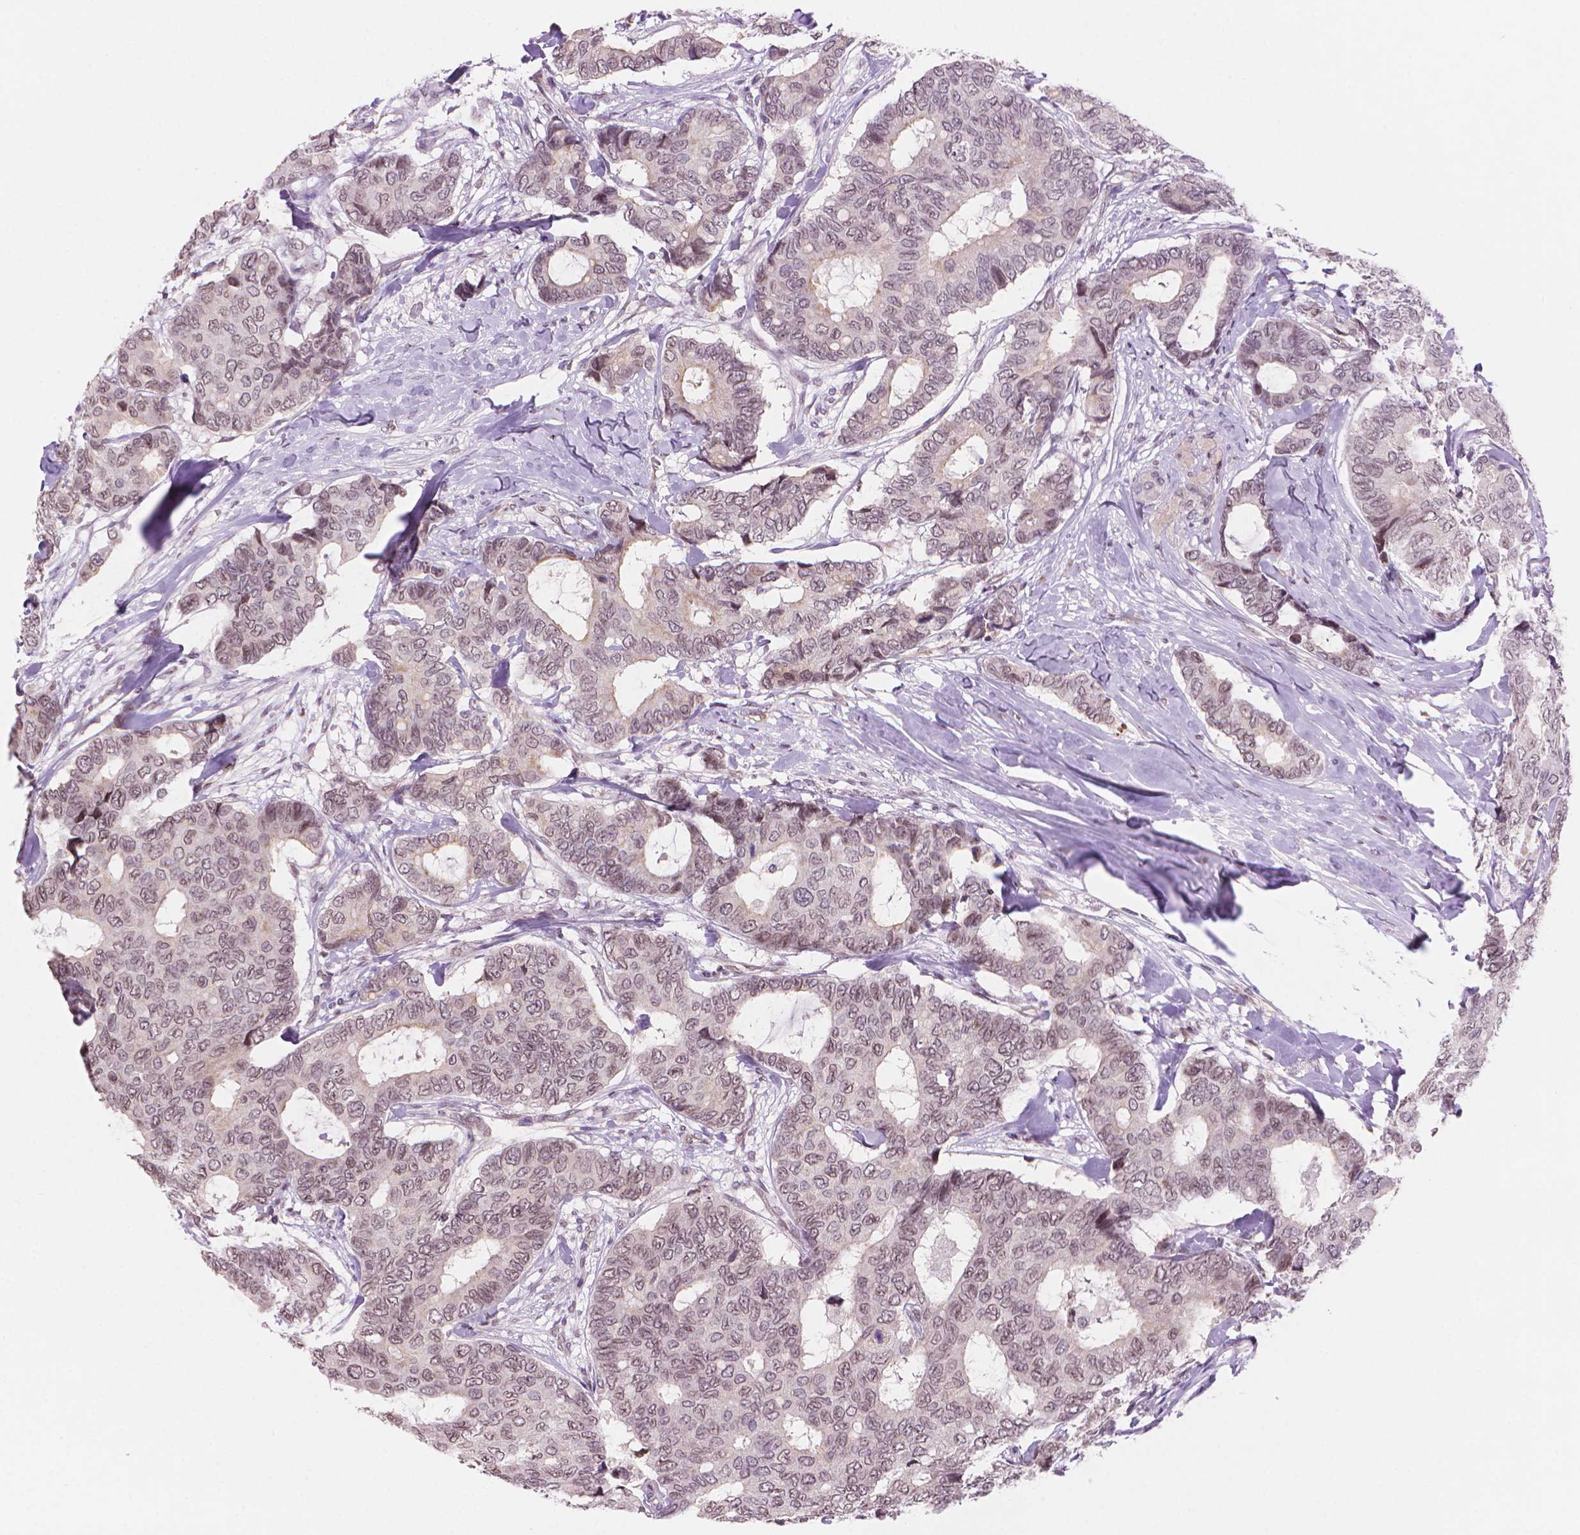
{"staining": {"intensity": "weak", "quantity": "<25%", "location": "nuclear"}, "tissue": "breast cancer", "cell_type": "Tumor cells", "image_type": "cancer", "snomed": [{"axis": "morphology", "description": "Duct carcinoma"}, {"axis": "topography", "description": "Breast"}], "caption": "An image of breast intraductal carcinoma stained for a protein reveals no brown staining in tumor cells. Nuclei are stained in blue.", "gene": "TMEM184A", "patient": {"sex": "female", "age": 75}}